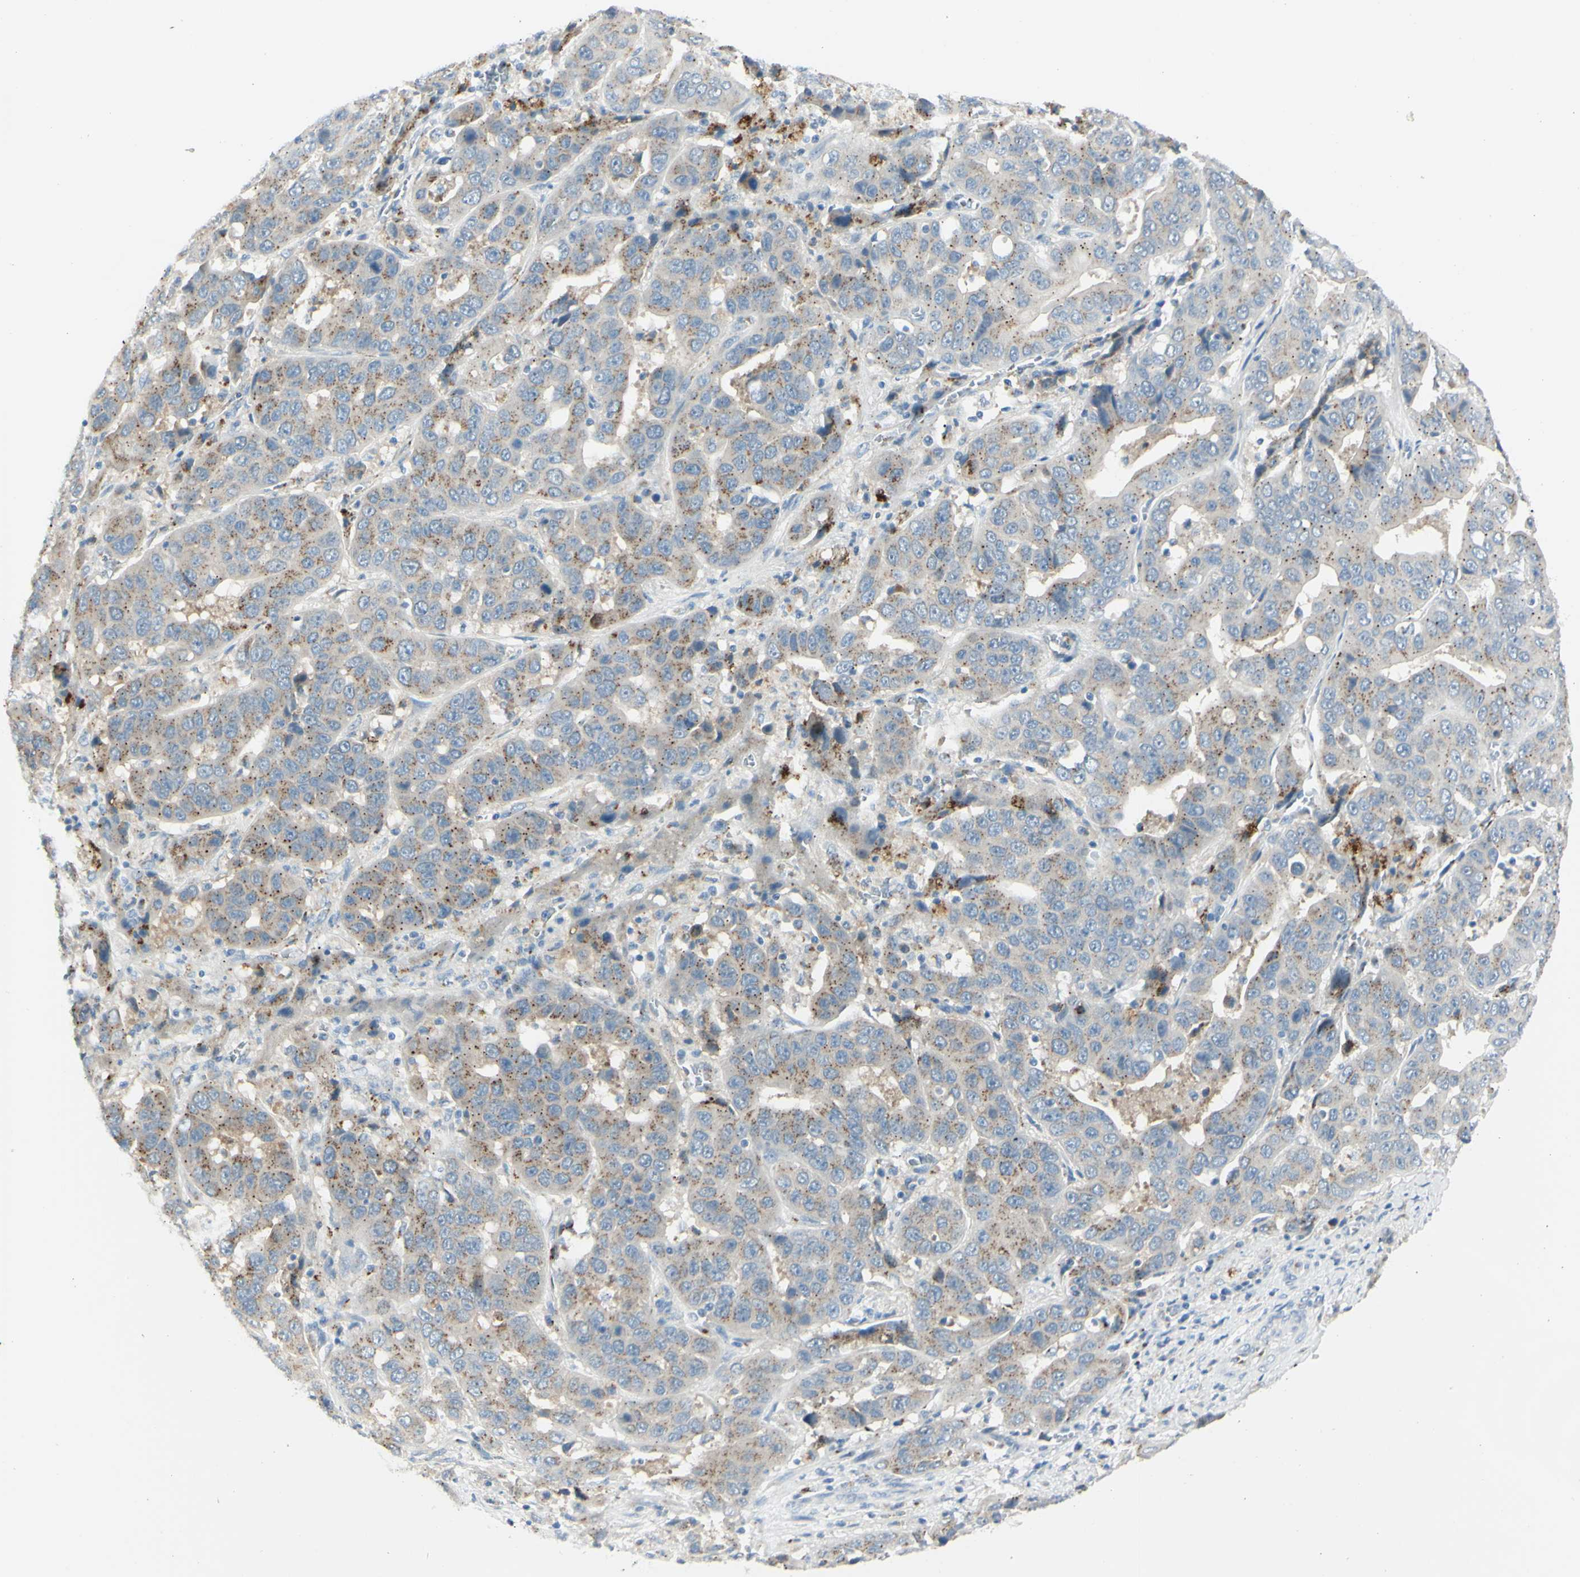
{"staining": {"intensity": "weak", "quantity": ">75%", "location": "cytoplasmic/membranous"}, "tissue": "liver cancer", "cell_type": "Tumor cells", "image_type": "cancer", "snomed": [{"axis": "morphology", "description": "Cholangiocarcinoma"}, {"axis": "topography", "description": "Liver"}], "caption": "Weak cytoplasmic/membranous expression for a protein is seen in about >75% of tumor cells of liver cancer (cholangiocarcinoma) using immunohistochemistry.", "gene": "B4GALT1", "patient": {"sex": "female", "age": 52}}